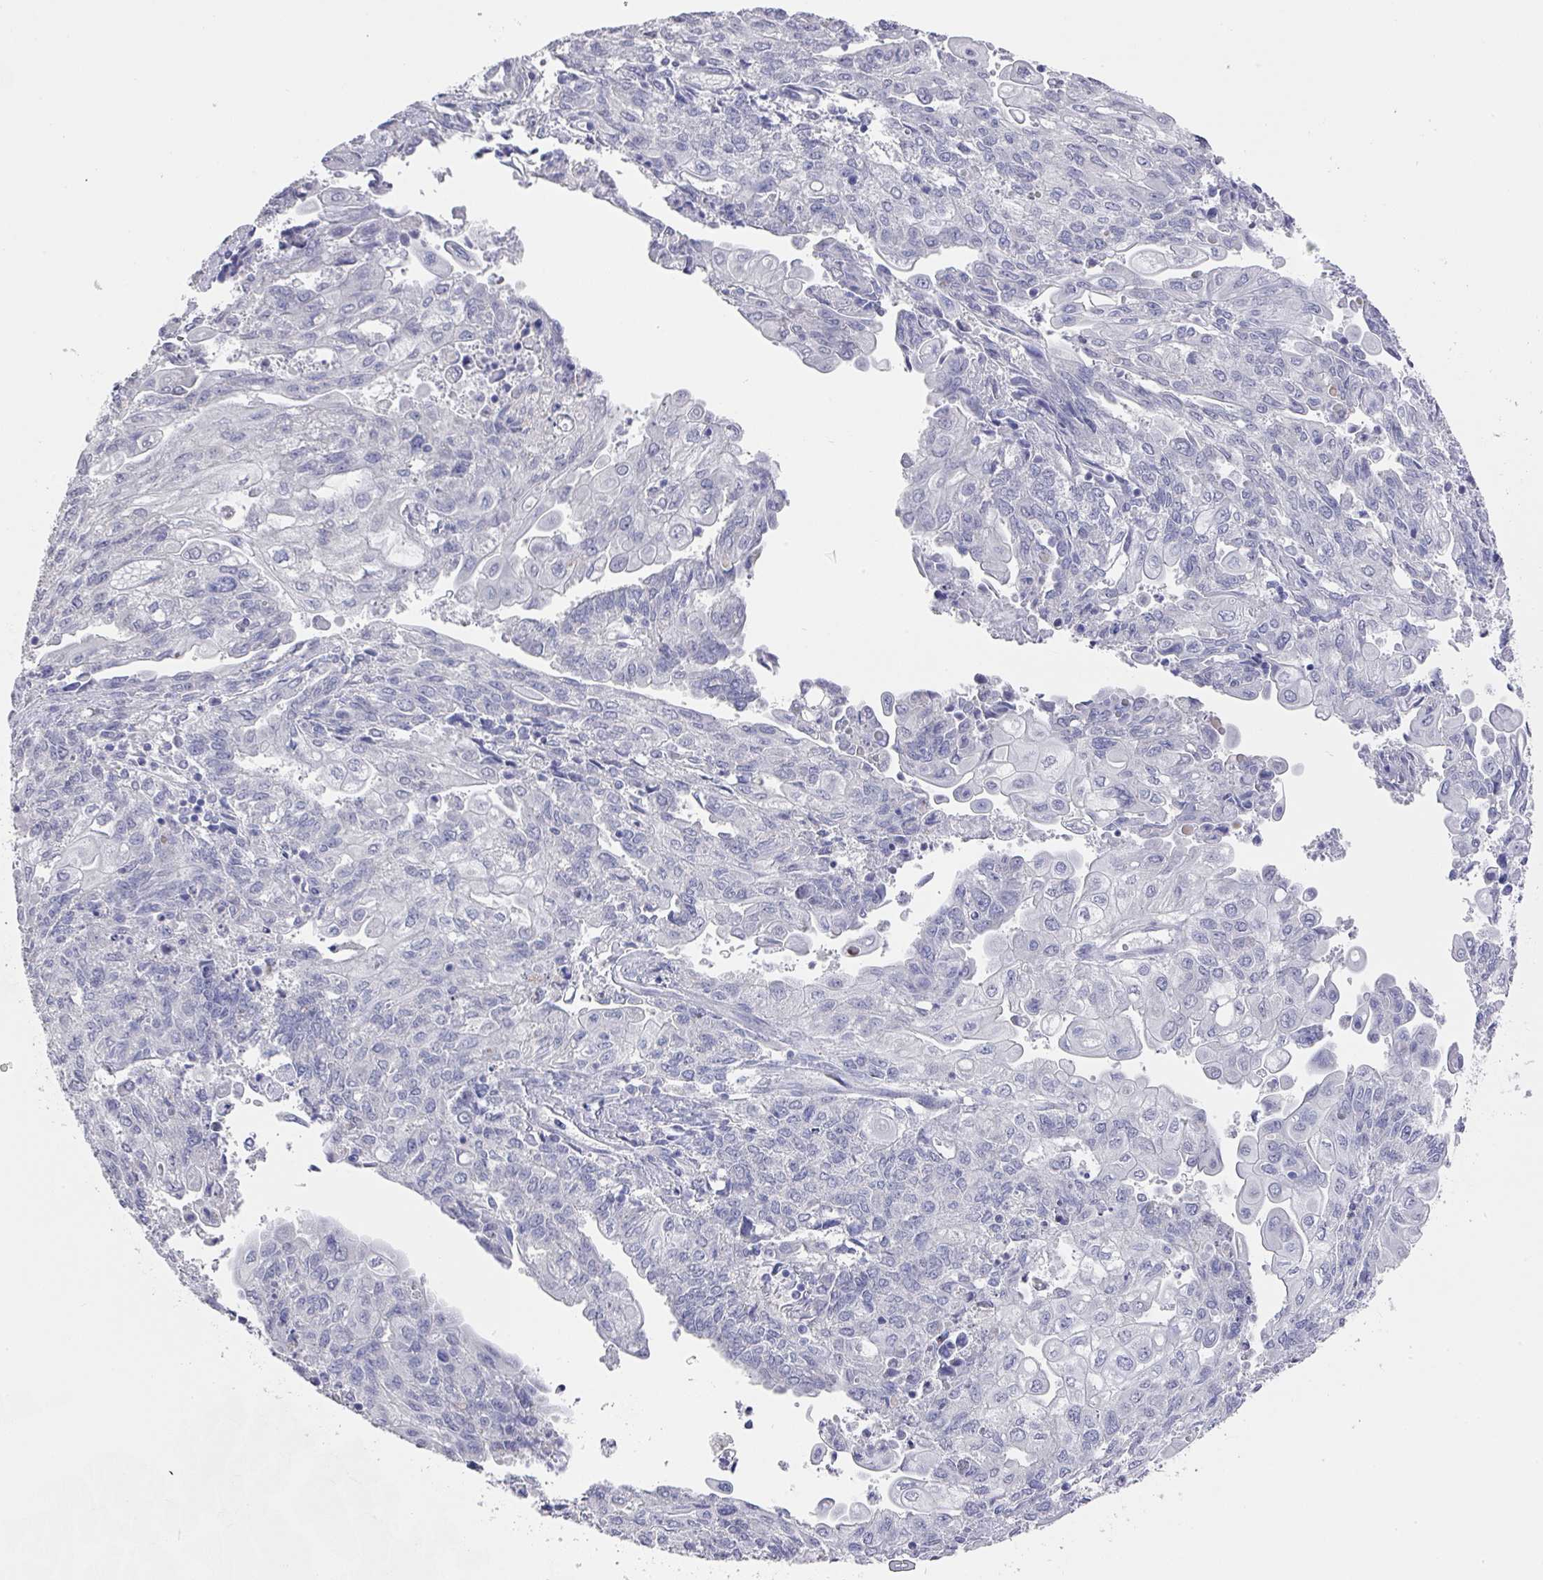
{"staining": {"intensity": "negative", "quantity": "none", "location": "none"}, "tissue": "endometrial cancer", "cell_type": "Tumor cells", "image_type": "cancer", "snomed": [{"axis": "morphology", "description": "Adenocarcinoma, NOS"}, {"axis": "topography", "description": "Endometrium"}], "caption": "Immunohistochemistry (IHC) photomicrograph of endometrial adenocarcinoma stained for a protein (brown), which demonstrates no expression in tumor cells.", "gene": "DAZL", "patient": {"sex": "female", "age": 54}}